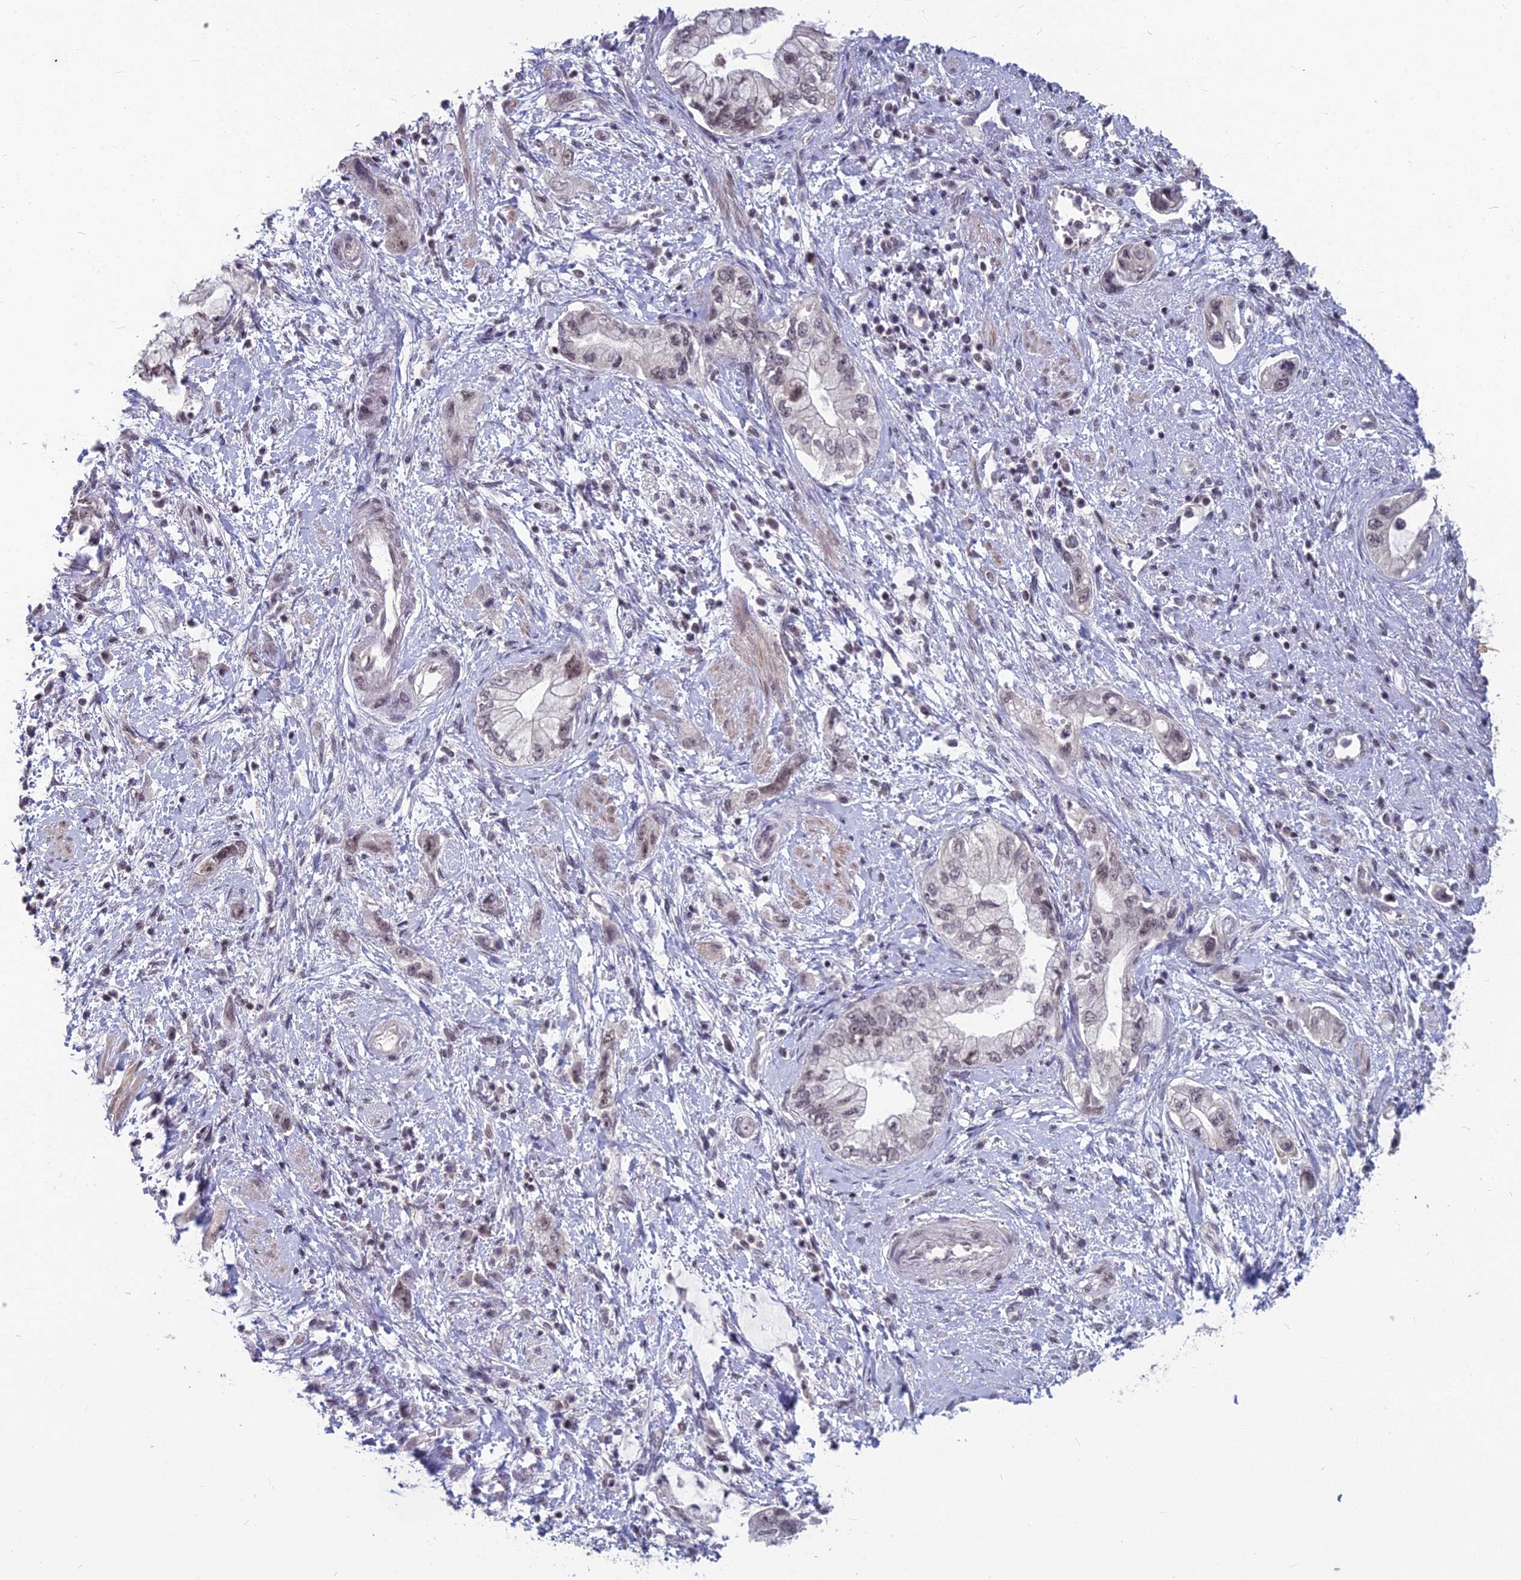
{"staining": {"intensity": "weak", "quantity": "25%-75%", "location": "nuclear"}, "tissue": "pancreatic cancer", "cell_type": "Tumor cells", "image_type": "cancer", "snomed": [{"axis": "morphology", "description": "Adenocarcinoma, NOS"}, {"axis": "topography", "description": "Pancreas"}], "caption": "A histopathology image showing weak nuclear expression in approximately 25%-75% of tumor cells in pancreatic cancer (adenocarcinoma), as visualized by brown immunohistochemical staining.", "gene": "KAT7", "patient": {"sex": "female", "age": 73}}